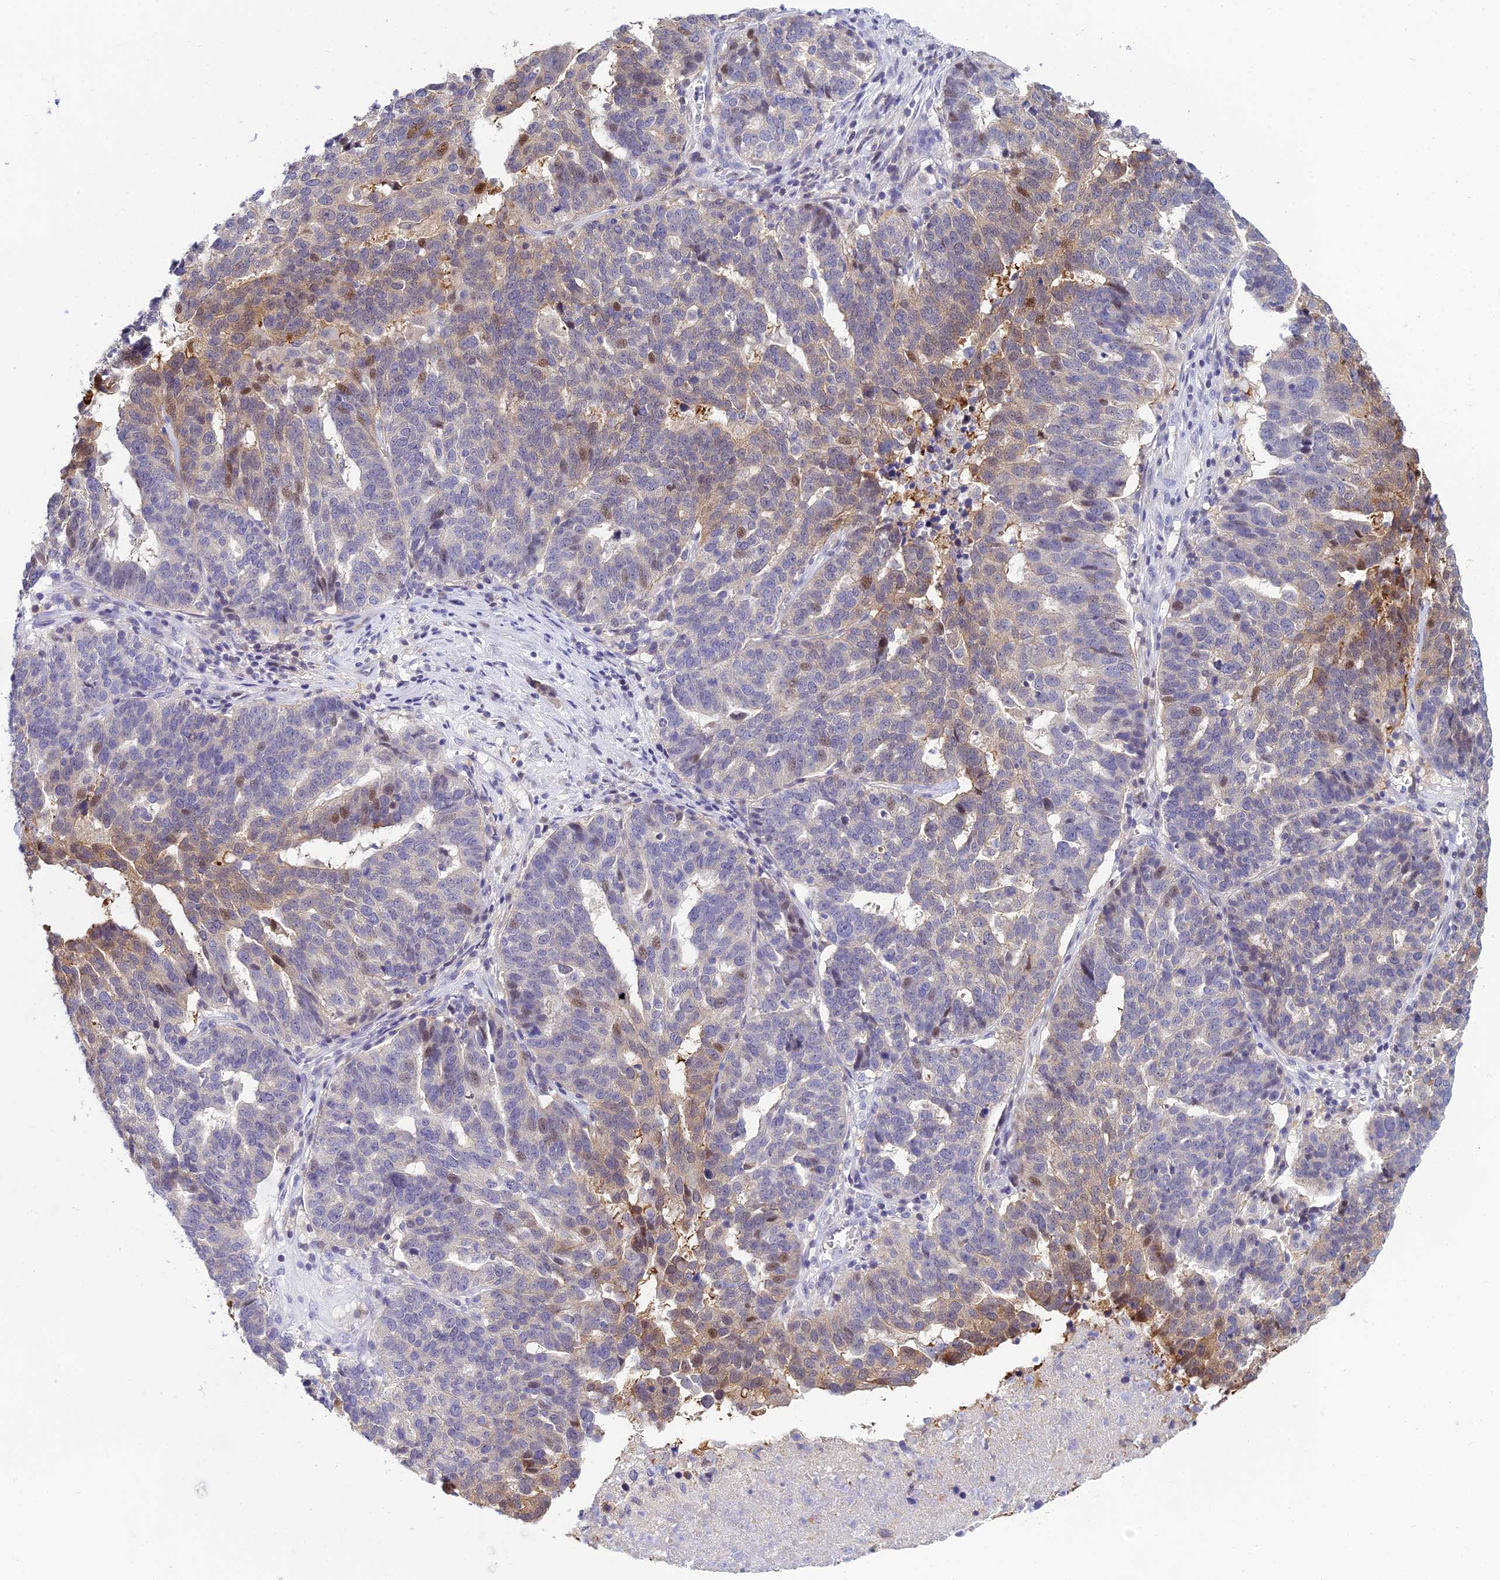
{"staining": {"intensity": "moderate", "quantity": "<25%", "location": "cytoplasmic/membranous,nuclear"}, "tissue": "ovarian cancer", "cell_type": "Tumor cells", "image_type": "cancer", "snomed": [{"axis": "morphology", "description": "Cystadenocarcinoma, serous, NOS"}, {"axis": "topography", "description": "Ovary"}], "caption": "This is an image of IHC staining of ovarian cancer (serous cystadenocarcinoma), which shows moderate expression in the cytoplasmic/membranous and nuclear of tumor cells.", "gene": "ZMIZ1", "patient": {"sex": "female", "age": 59}}